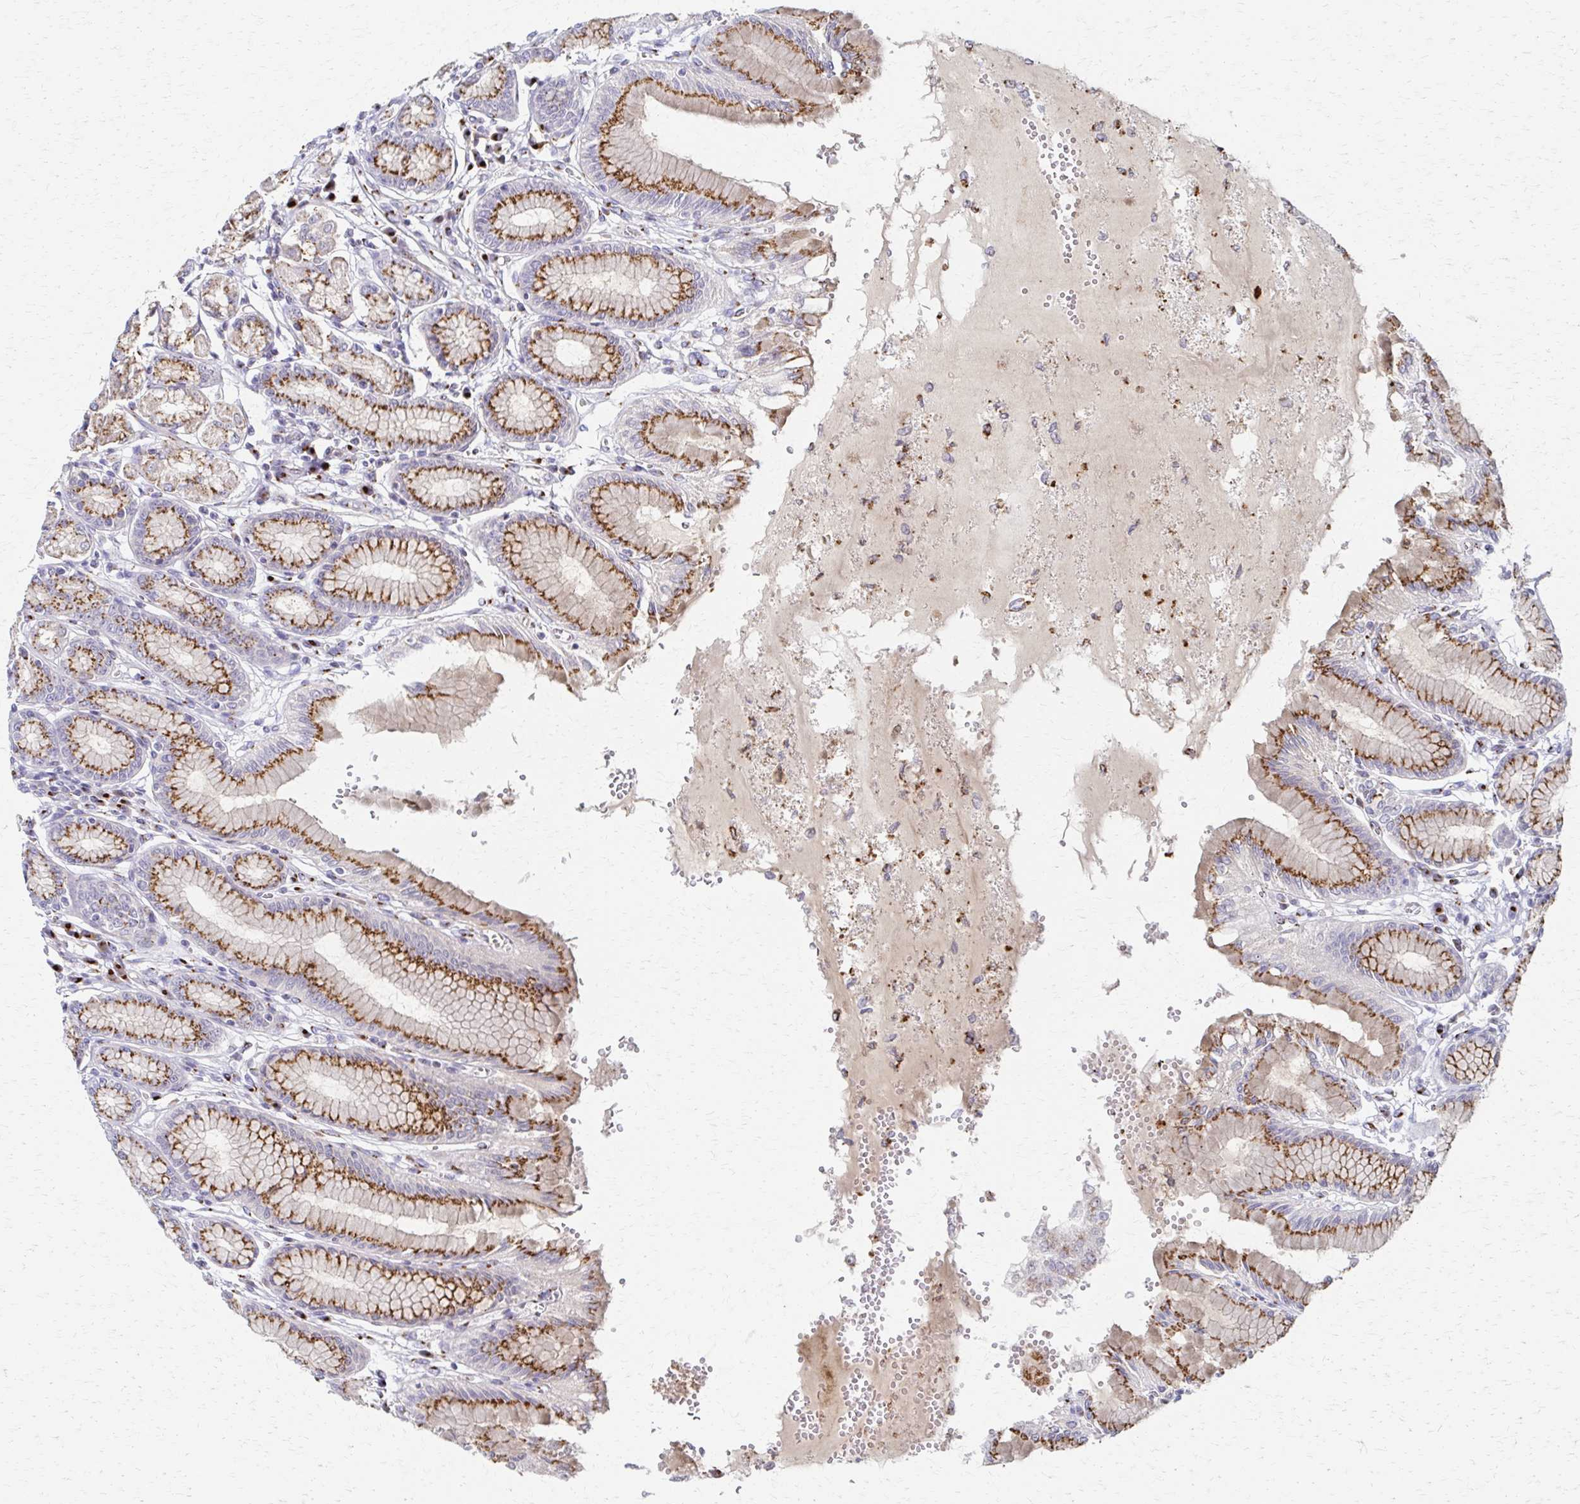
{"staining": {"intensity": "strong", "quantity": ">75%", "location": "cytoplasmic/membranous"}, "tissue": "stomach", "cell_type": "Glandular cells", "image_type": "normal", "snomed": [{"axis": "morphology", "description": "Normal tissue, NOS"}, {"axis": "topography", "description": "Stomach"}, {"axis": "topography", "description": "Stomach, lower"}], "caption": "IHC histopathology image of unremarkable stomach: stomach stained using immunohistochemistry demonstrates high levels of strong protein expression localized specifically in the cytoplasmic/membranous of glandular cells, appearing as a cytoplasmic/membranous brown color.", "gene": "ENSG00000254692", "patient": {"sex": "male", "age": 76}}